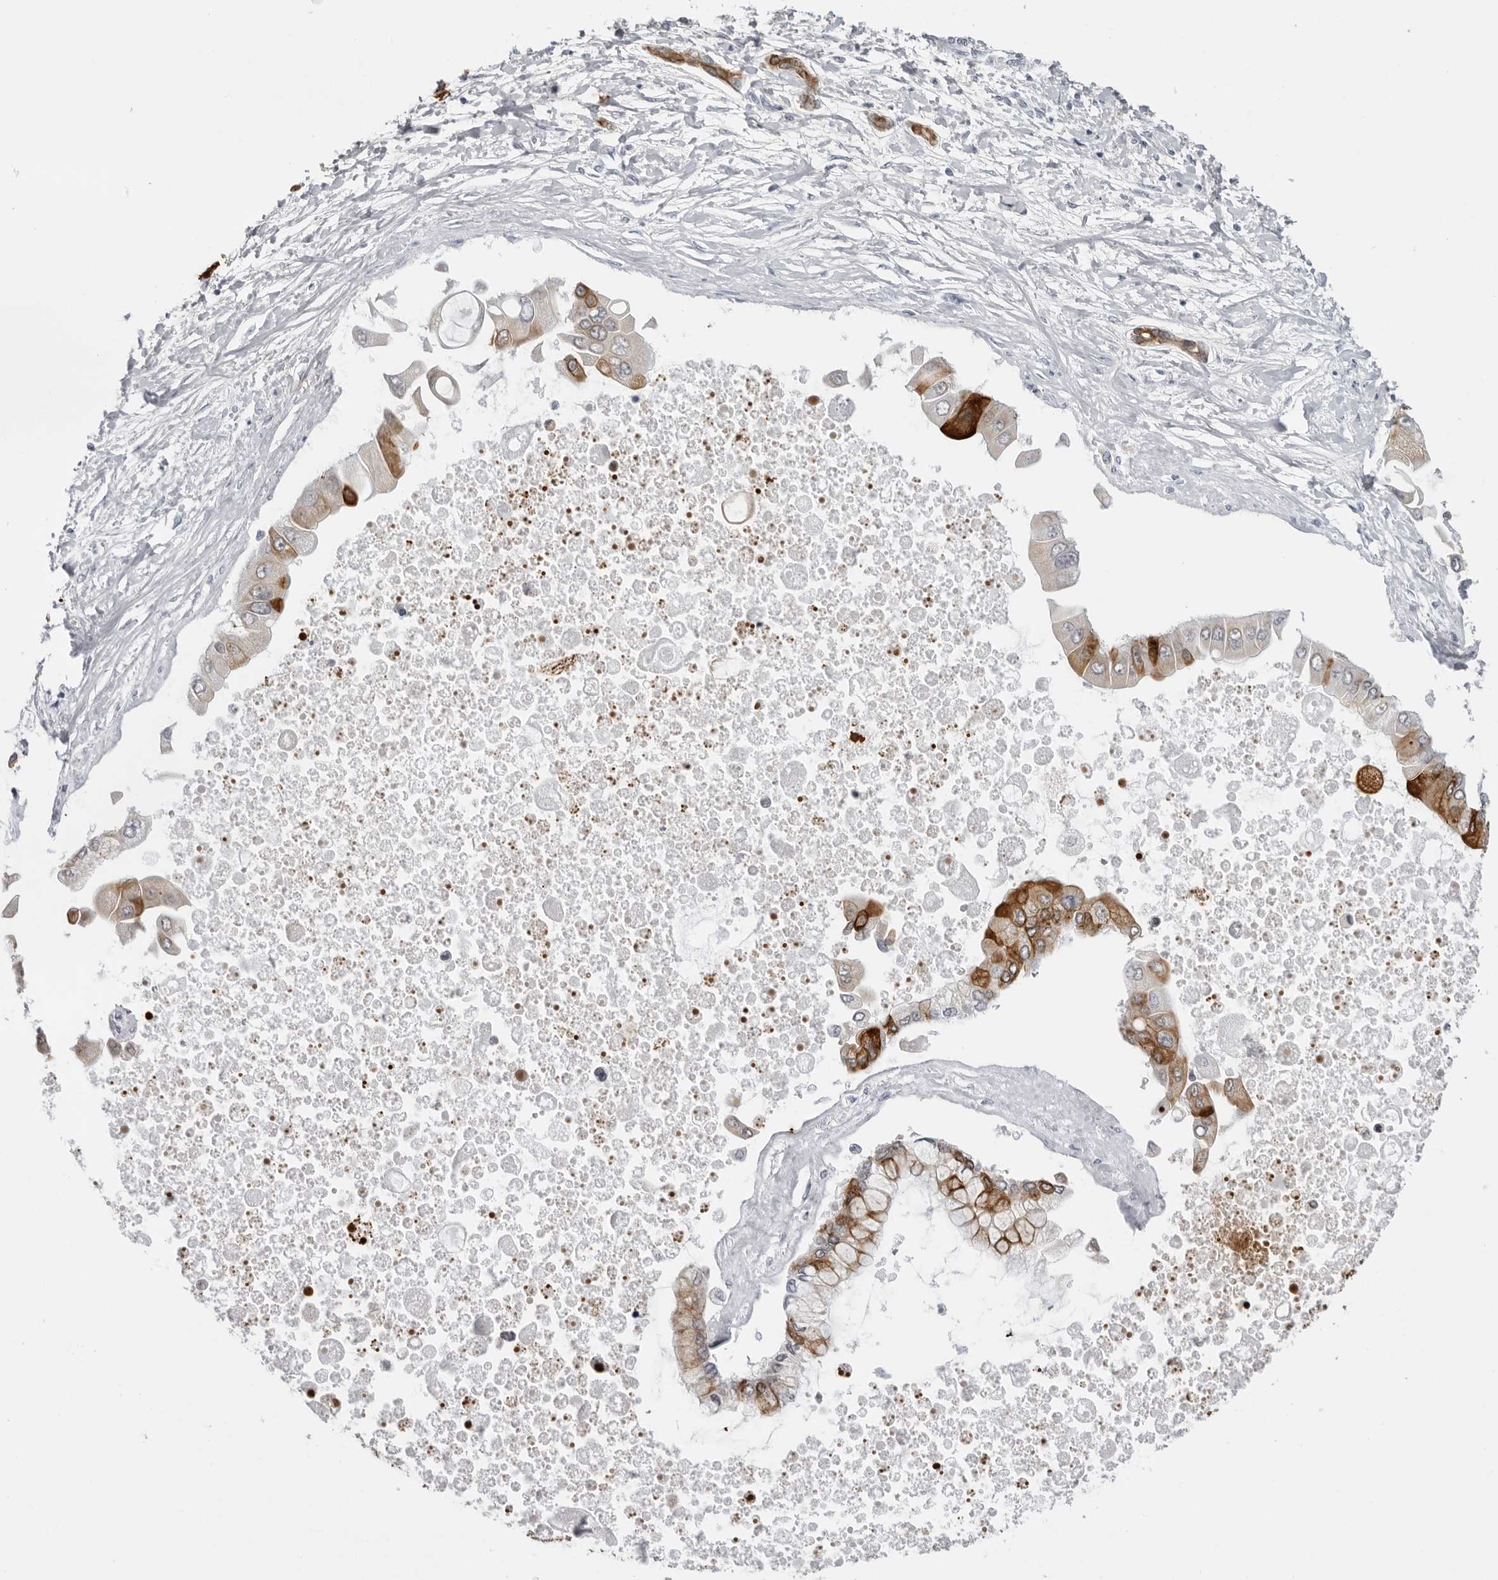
{"staining": {"intensity": "strong", "quantity": "<25%", "location": "cytoplasmic/membranous"}, "tissue": "liver cancer", "cell_type": "Tumor cells", "image_type": "cancer", "snomed": [{"axis": "morphology", "description": "Cholangiocarcinoma"}, {"axis": "topography", "description": "Liver"}], "caption": "This is a photomicrograph of immunohistochemistry (IHC) staining of cholangiocarcinoma (liver), which shows strong positivity in the cytoplasmic/membranous of tumor cells.", "gene": "SERPINF2", "patient": {"sex": "male", "age": 50}}